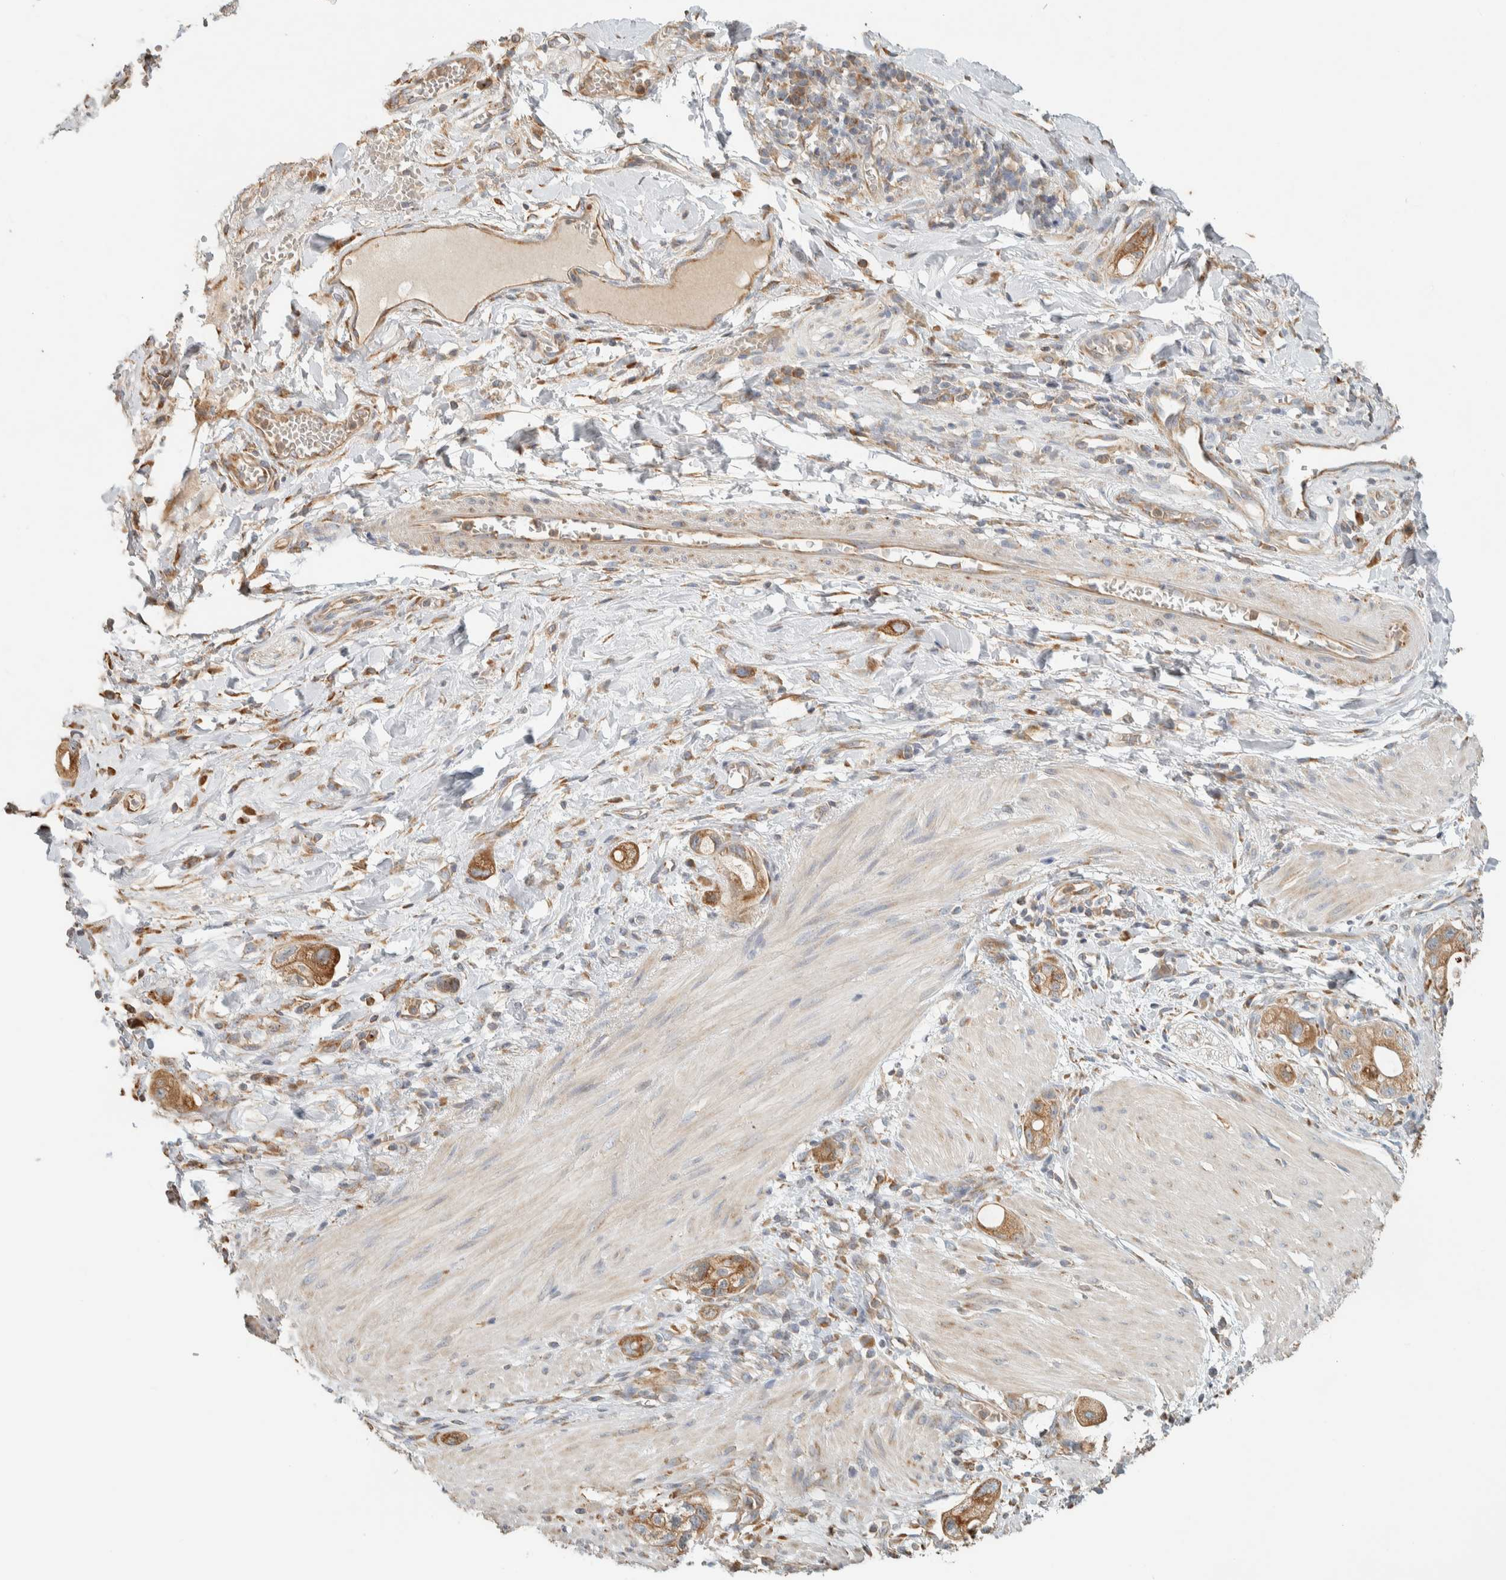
{"staining": {"intensity": "moderate", "quantity": ">75%", "location": "cytoplasmic/membranous"}, "tissue": "stomach cancer", "cell_type": "Tumor cells", "image_type": "cancer", "snomed": [{"axis": "morphology", "description": "Adenocarcinoma, NOS"}, {"axis": "topography", "description": "Stomach"}, {"axis": "topography", "description": "Stomach, lower"}], "caption": "Immunohistochemistry (IHC) (DAB) staining of human adenocarcinoma (stomach) demonstrates moderate cytoplasmic/membranous protein expression in approximately >75% of tumor cells. (DAB IHC, brown staining for protein, blue staining for nuclei).", "gene": "RAB11FIP1", "patient": {"sex": "female", "age": 48}}